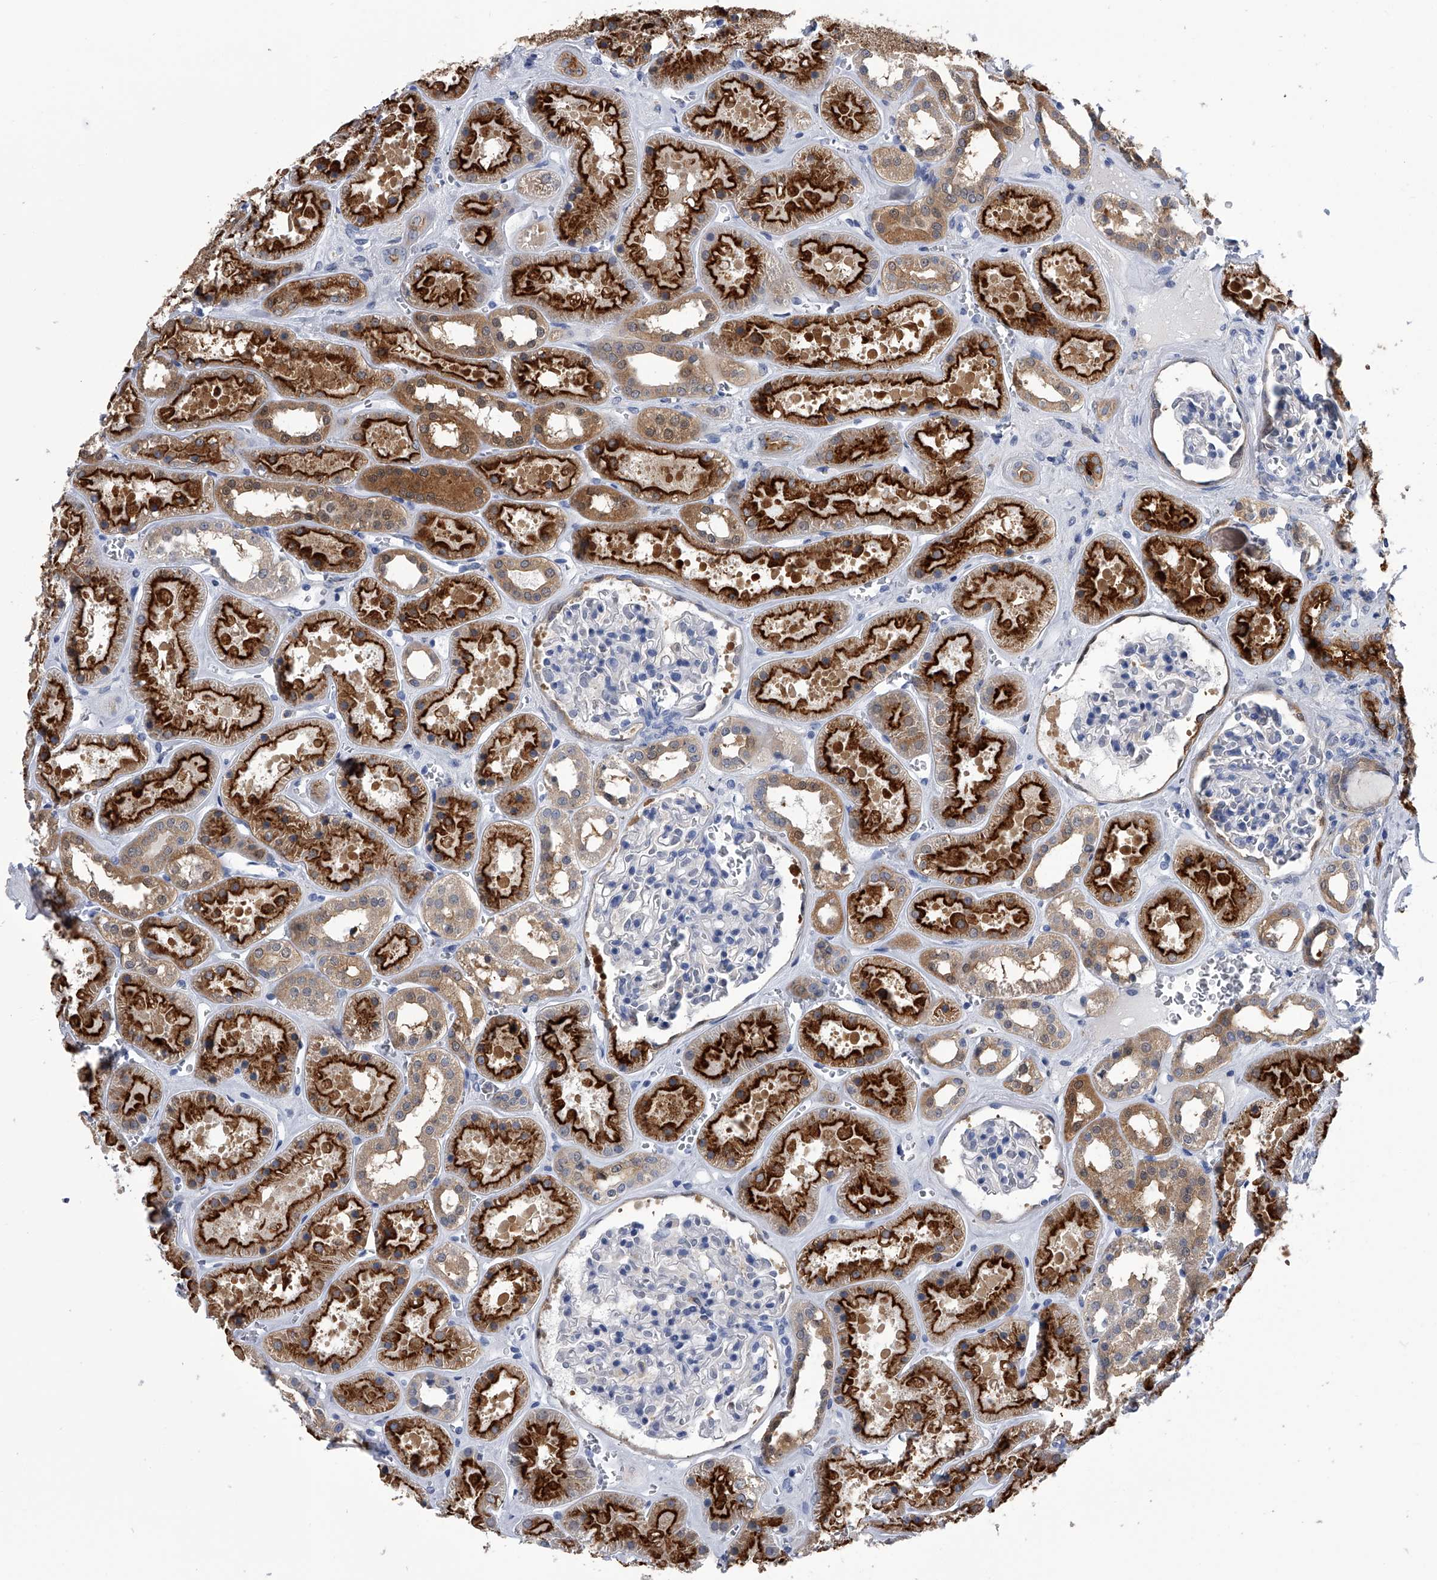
{"staining": {"intensity": "negative", "quantity": "none", "location": "none"}, "tissue": "kidney", "cell_type": "Cells in glomeruli", "image_type": "normal", "snomed": [{"axis": "morphology", "description": "Normal tissue, NOS"}, {"axis": "topography", "description": "Kidney"}], "caption": "Immunohistochemistry micrograph of normal kidney stained for a protein (brown), which exhibits no positivity in cells in glomeruli.", "gene": "PDXK", "patient": {"sex": "female", "age": 41}}